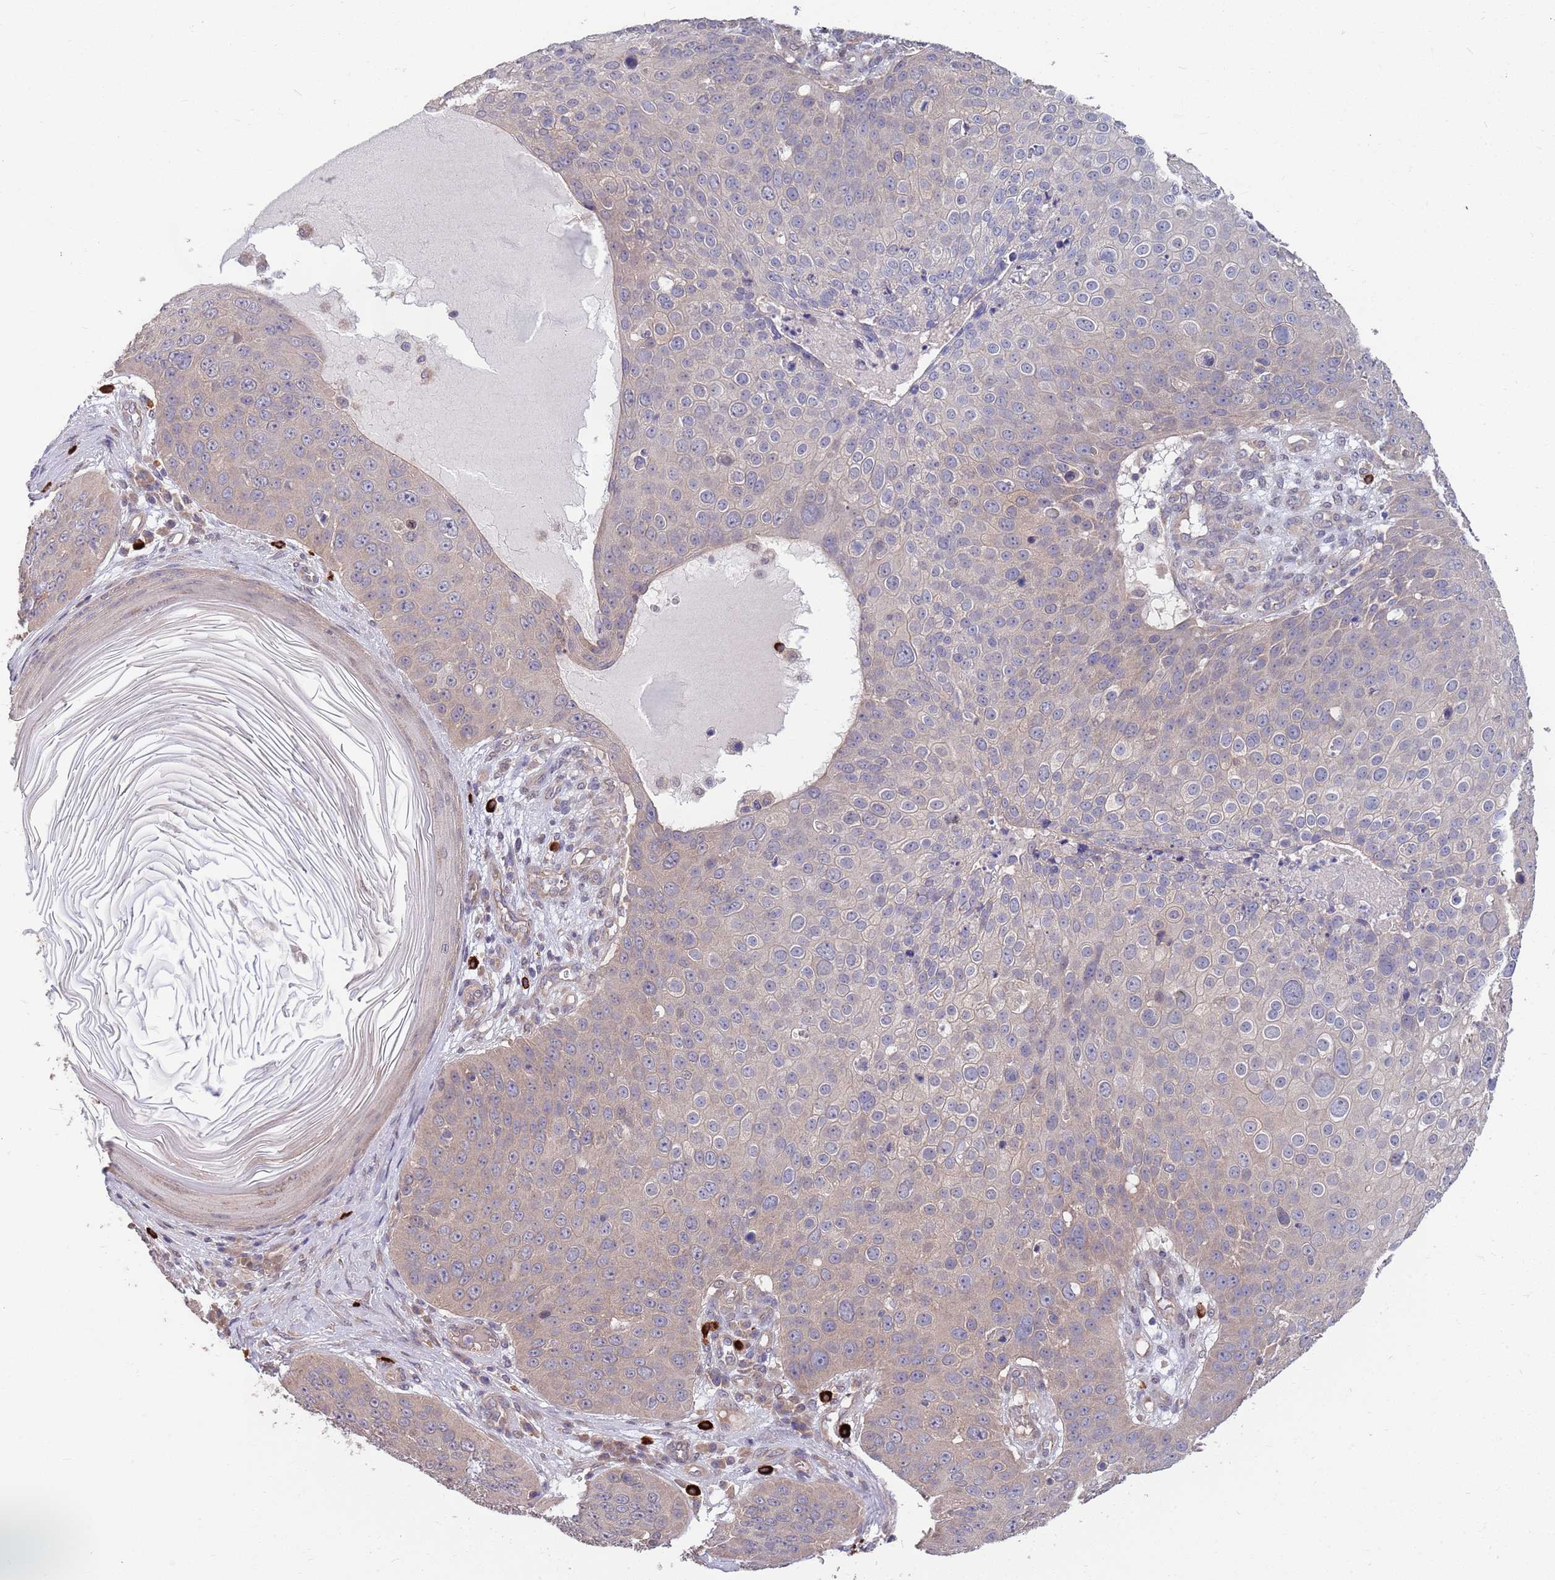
{"staining": {"intensity": "weak", "quantity": "25%-75%", "location": "cytoplasmic/membranous"}, "tissue": "skin cancer", "cell_type": "Tumor cells", "image_type": "cancer", "snomed": [{"axis": "morphology", "description": "Squamous cell carcinoma, NOS"}, {"axis": "topography", "description": "Skin"}], "caption": "Immunohistochemistry (IHC) (DAB (3,3'-diaminobenzidine)) staining of human skin cancer exhibits weak cytoplasmic/membranous protein positivity in approximately 25%-75% of tumor cells.", "gene": "MARVELD2", "patient": {"sex": "male", "age": 71}}